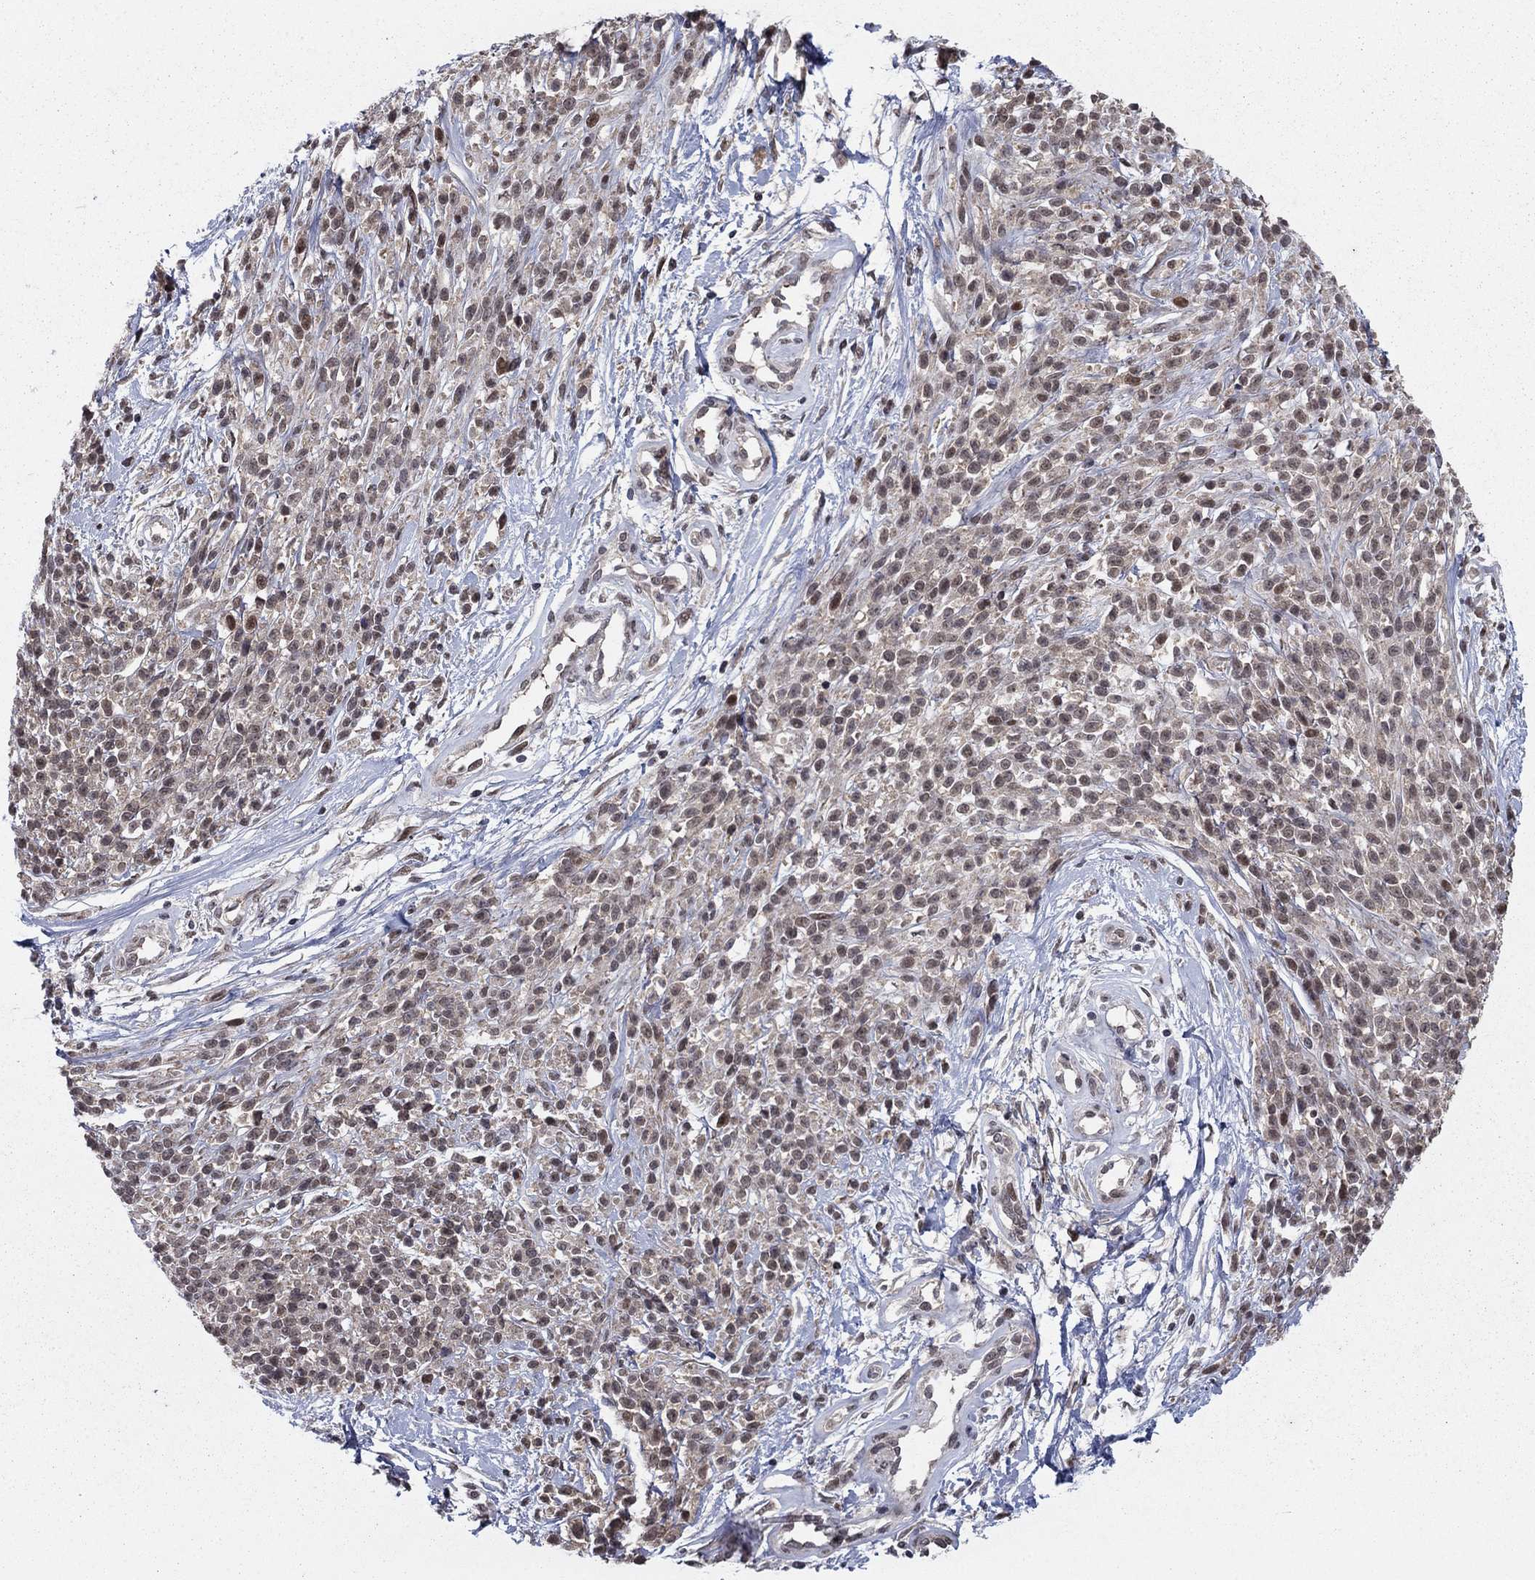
{"staining": {"intensity": "negative", "quantity": "none", "location": "none"}, "tissue": "melanoma", "cell_type": "Tumor cells", "image_type": "cancer", "snomed": [{"axis": "morphology", "description": "Malignant melanoma, NOS"}, {"axis": "topography", "description": "Skin"}, {"axis": "topography", "description": "Skin of trunk"}], "caption": "Protein analysis of malignant melanoma demonstrates no significant staining in tumor cells.", "gene": "PSMC1", "patient": {"sex": "male", "age": 74}}